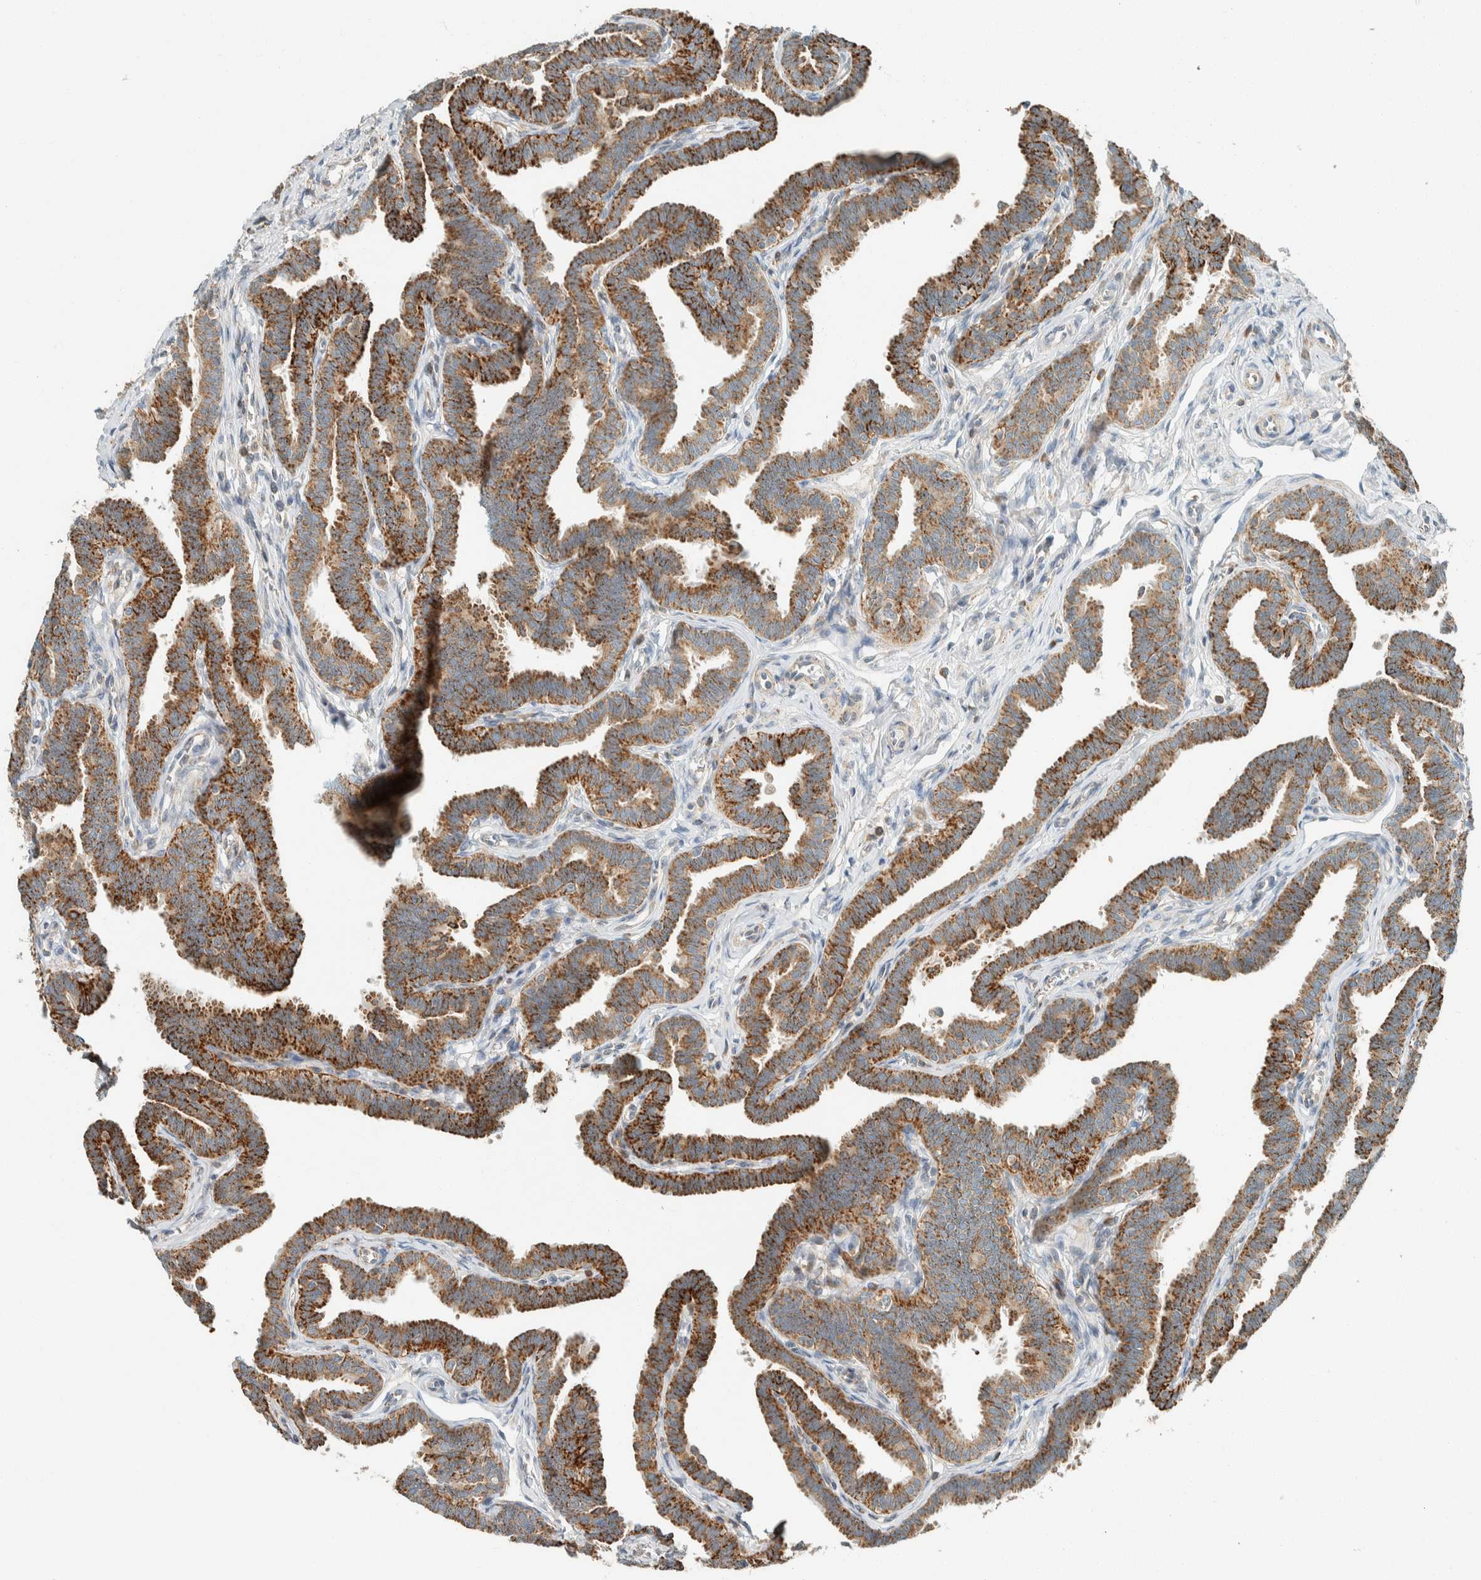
{"staining": {"intensity": "strong", "quantity": ">75%", "location": "cytoplasmic/membranous"}, "tissue": "fallopian tube", "cell_type": "Glandular cells", "image_type": "normal", "snomed": [{"axis": "morphology", "description": "Normal tissue, NOS"}, {"axis": "topography", "description": "Fallopian tube"}, {"axis": "topography", "description": "Ovary"}], "caption": "High-power microscopy captured an IHC image of normal fallopian tube, revealing strong cytoplasmic/membranous expression in about >75% of glandular cells. Nuclei are stained in blue.", "gene": "SPAG5", "patient": {"sex": "female", "age": 23}}